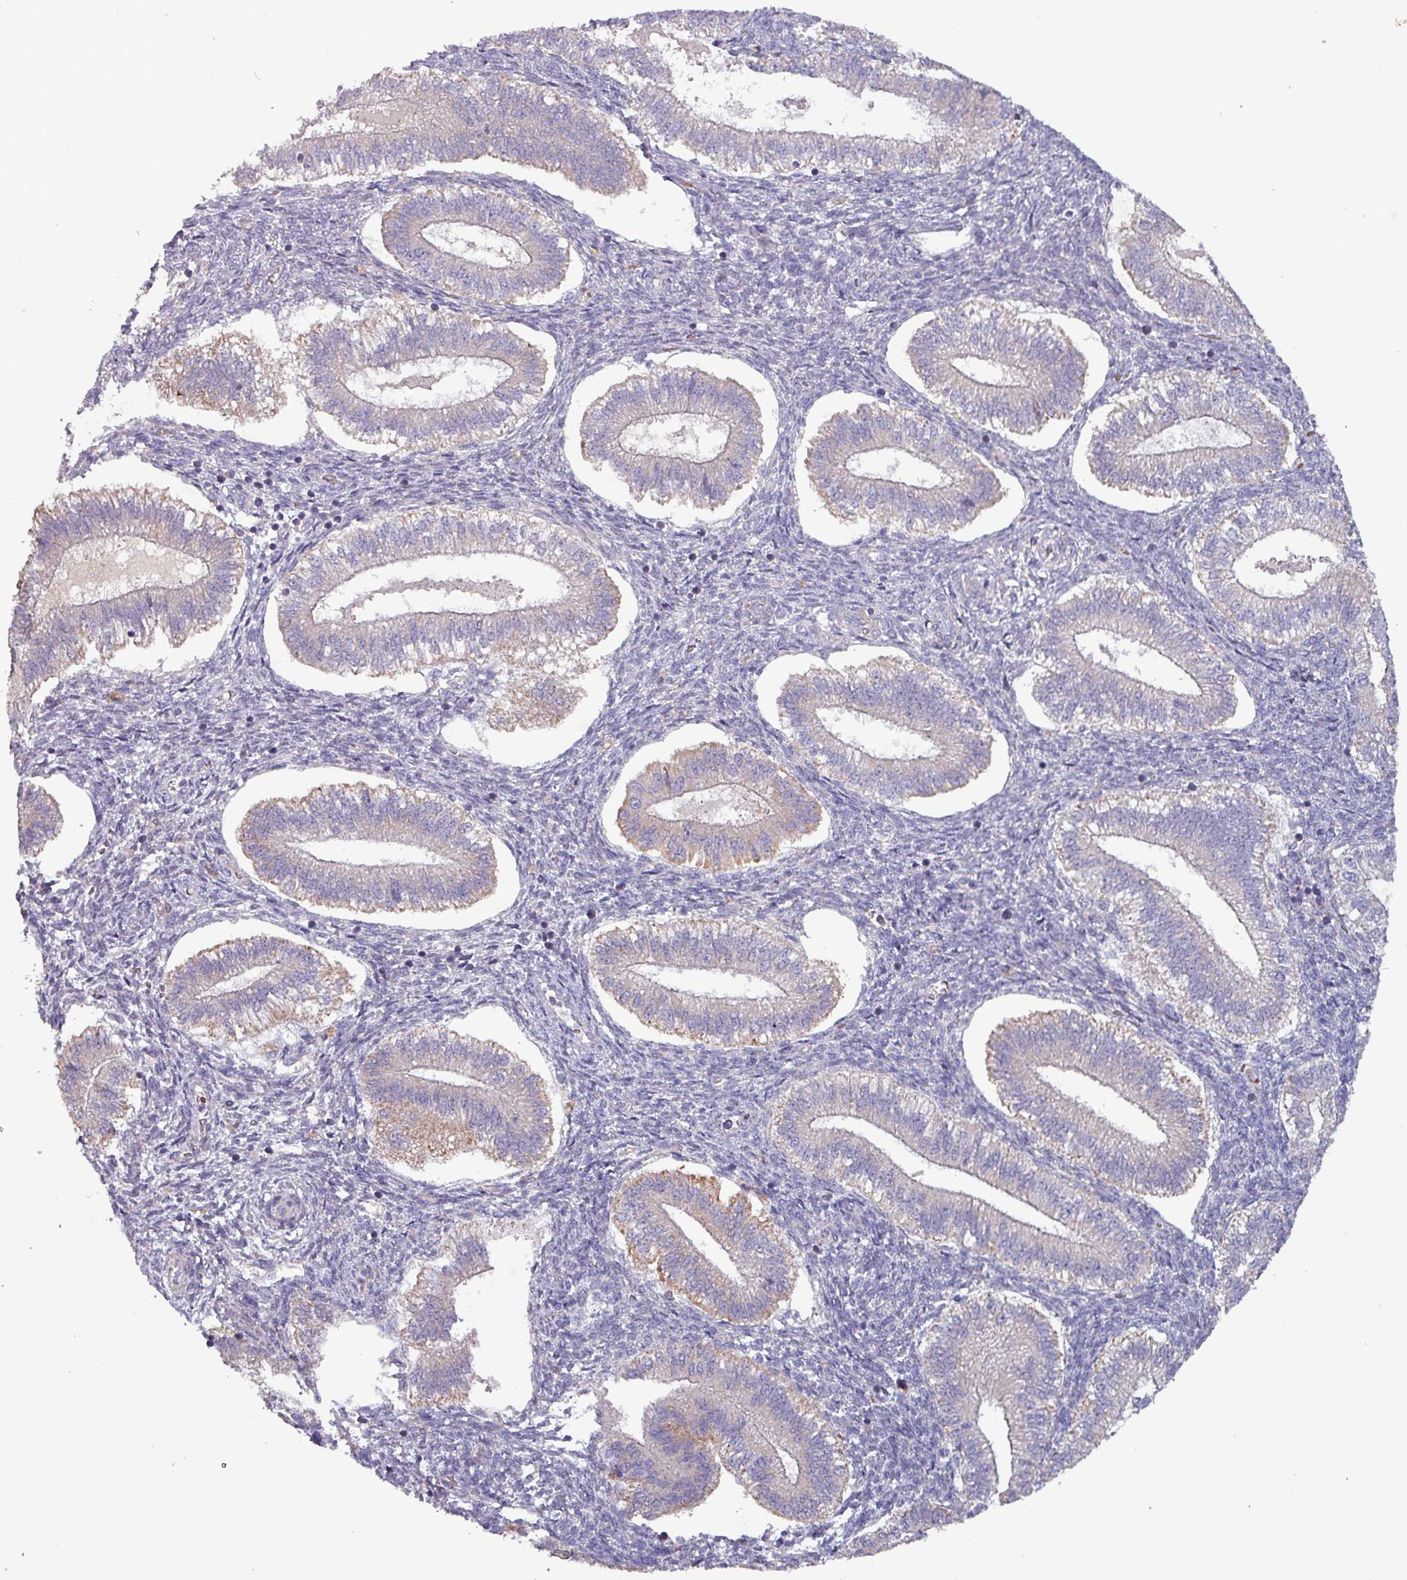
{"staining": {"intensity": "negative", "quantity": "none", "location": "none"}, "tissue": "endometrium", "cell_type": "Cells in endometrial stroma", "image_type": "normal", "snomed": [{"axis": "morphology", "description": "Normal tissue, NOS"}, {"axis": "topography", "description": "Endometrium"}], "caption": "This is a image of immunohistochemistry (IHC) staining of benign endometrium, which shows no expression in cells in endometrial stroma.", "gene": "ZNF322", "patient": {"sex": "female", "age": 25}}